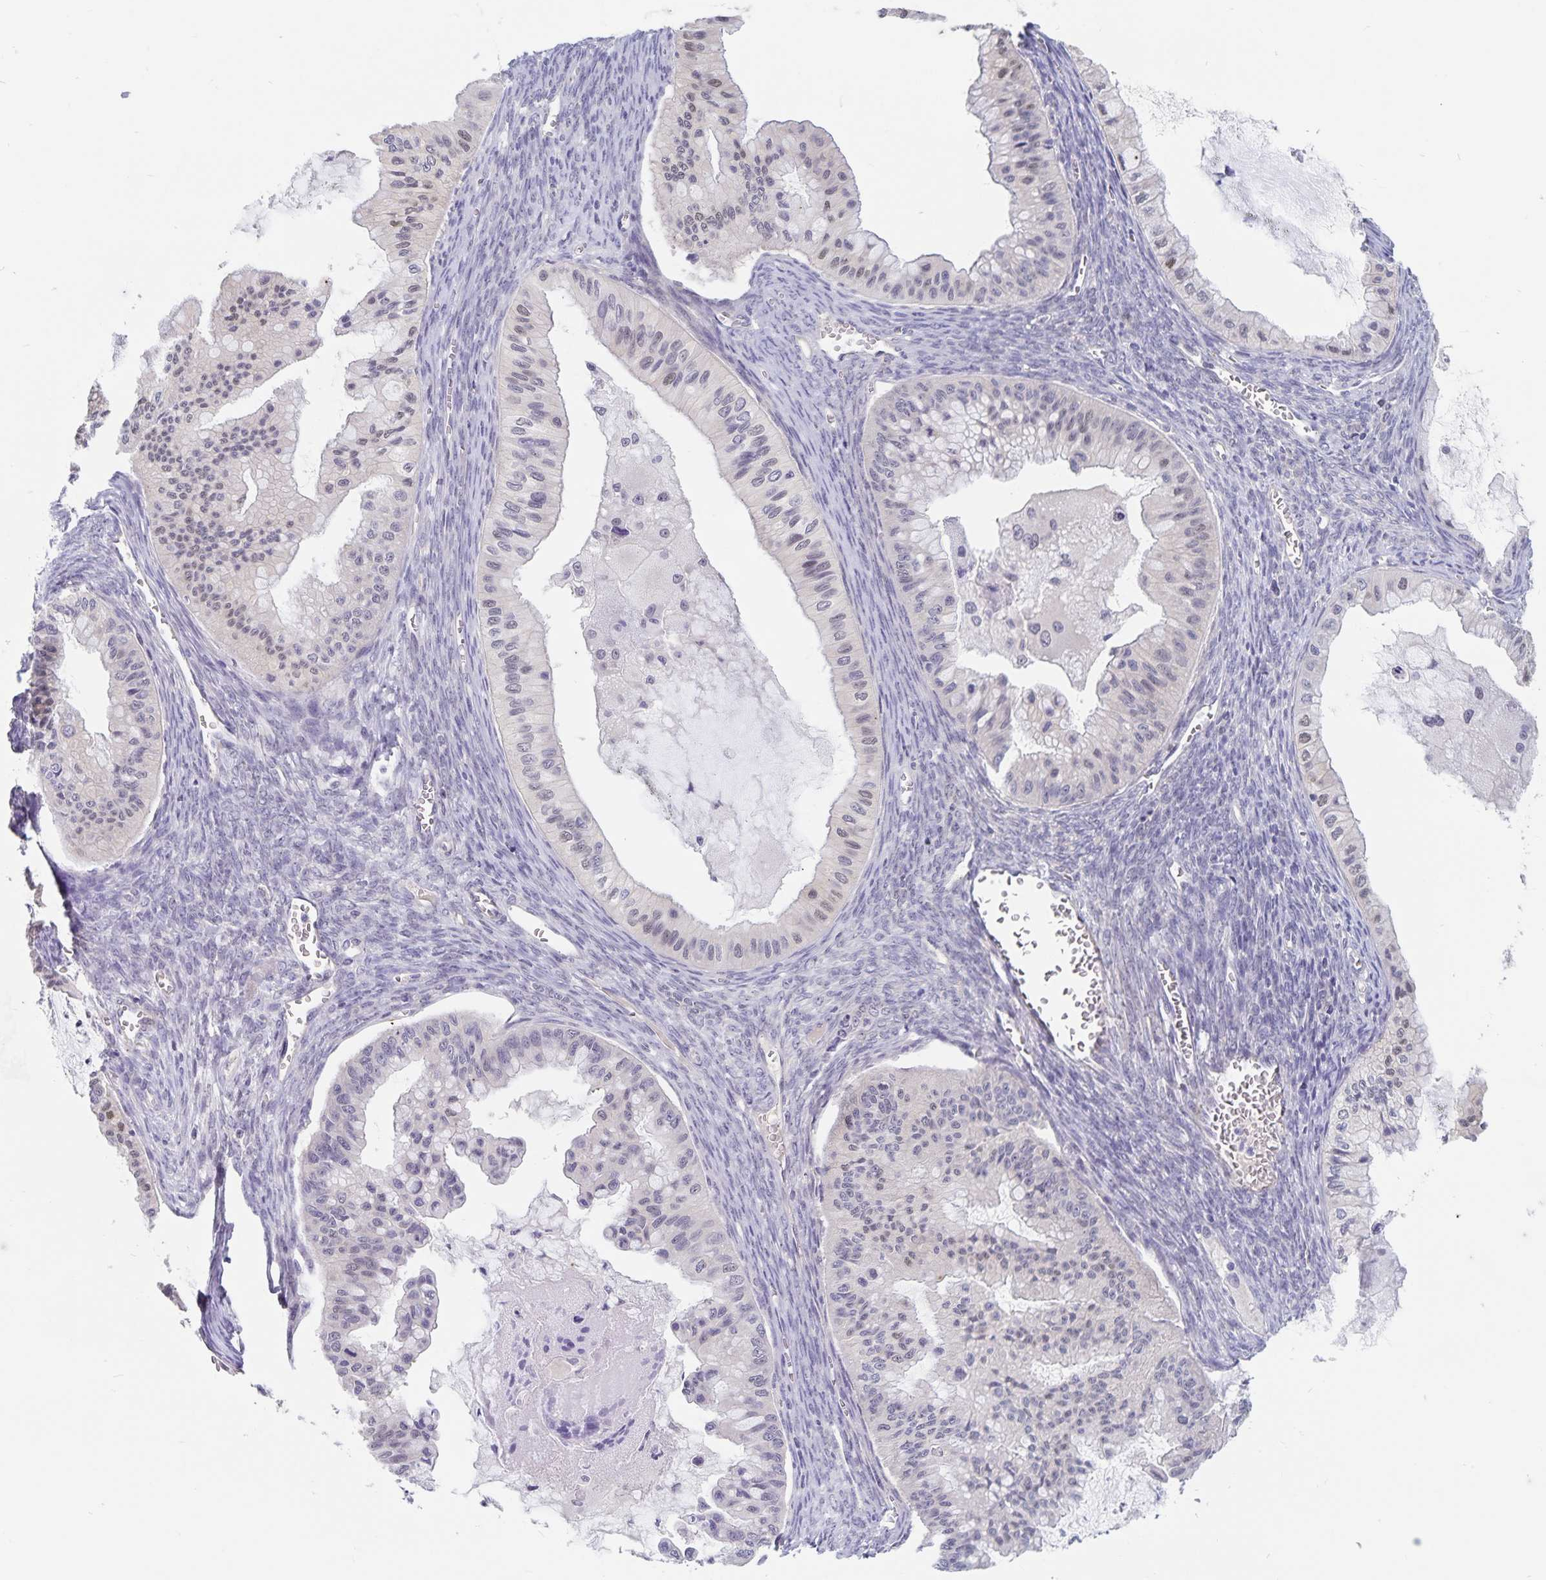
{"staining": {"intensity": "negative", "quantity": "none", "location": "none"}, "tissue": "ovarian cancer", "cell_type": "Tumor cells", "image_type": "cancer", "snomed": [{"axis": "morphology", "description": "Cystadenocarcinoma, mucinous, NOS"}, {"axis": "topography", "description": "Ovary"}], "caption": "Immunohistochemistry of human ovarian cancer demonstrates no staining in tumor cells.", "gene": "BAG6", "patient": {"sex": "female", "age": 72}}